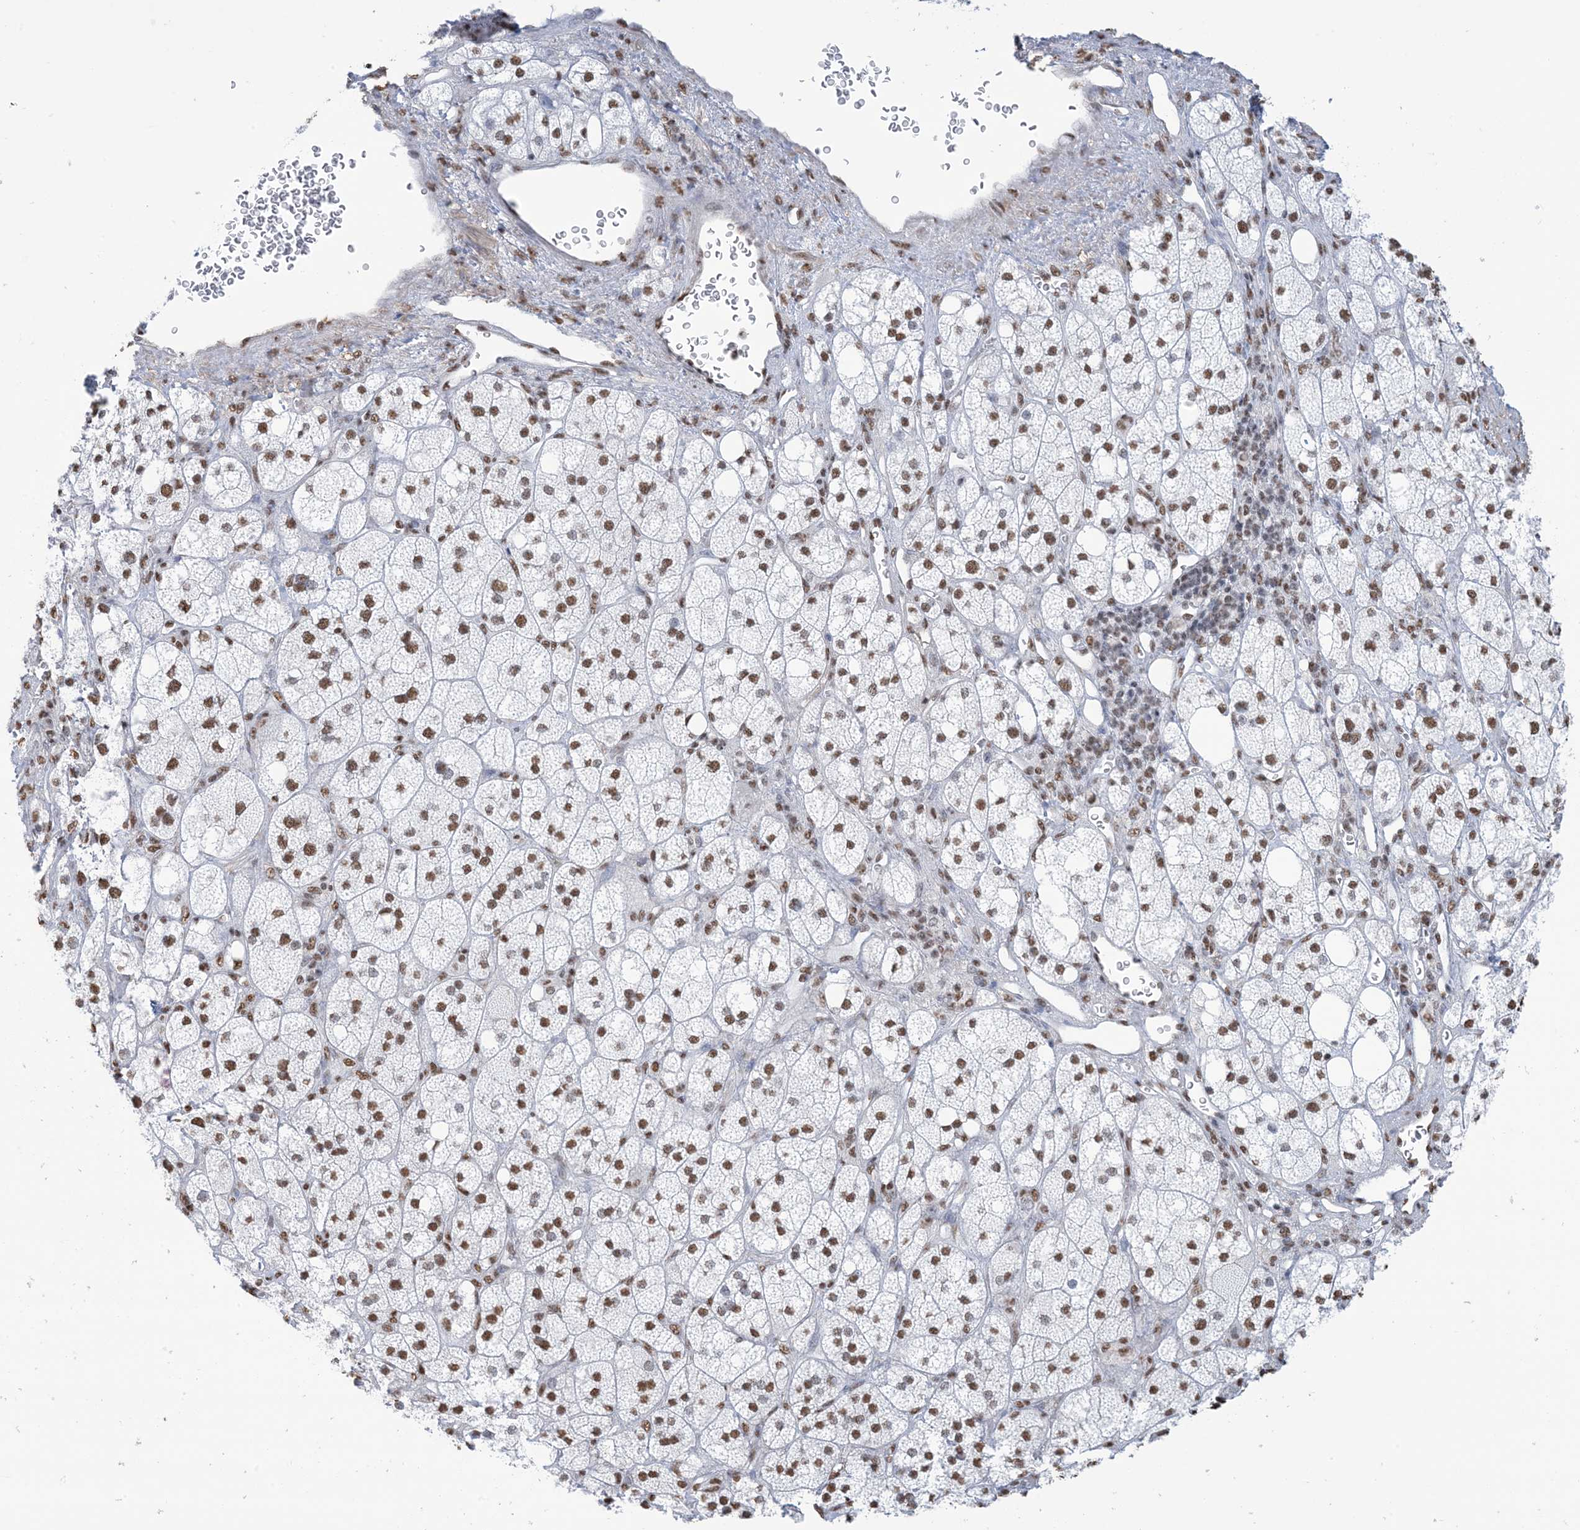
{"staining": {"intensity": "strong", "quantity": ">75%", "location": "nuclear"}, "tissue": "adrenal gland", "cell_type": "Glandular cells", "image_type": "normal", "snomed": [{"axis": "morphology", "description": "Normal tissue, NOS"}, {"axis": "topography", "description": "Adrenal gland"}], "caption": "IHC (DAB (3,3'-diaminobenzidine)) staining of benign human adrenal gland exhibits strong nuclear protein expression in about >75% of glandular cells.", "gene": "ZNF792", "patient": {"sex": "male", "age": 61}}